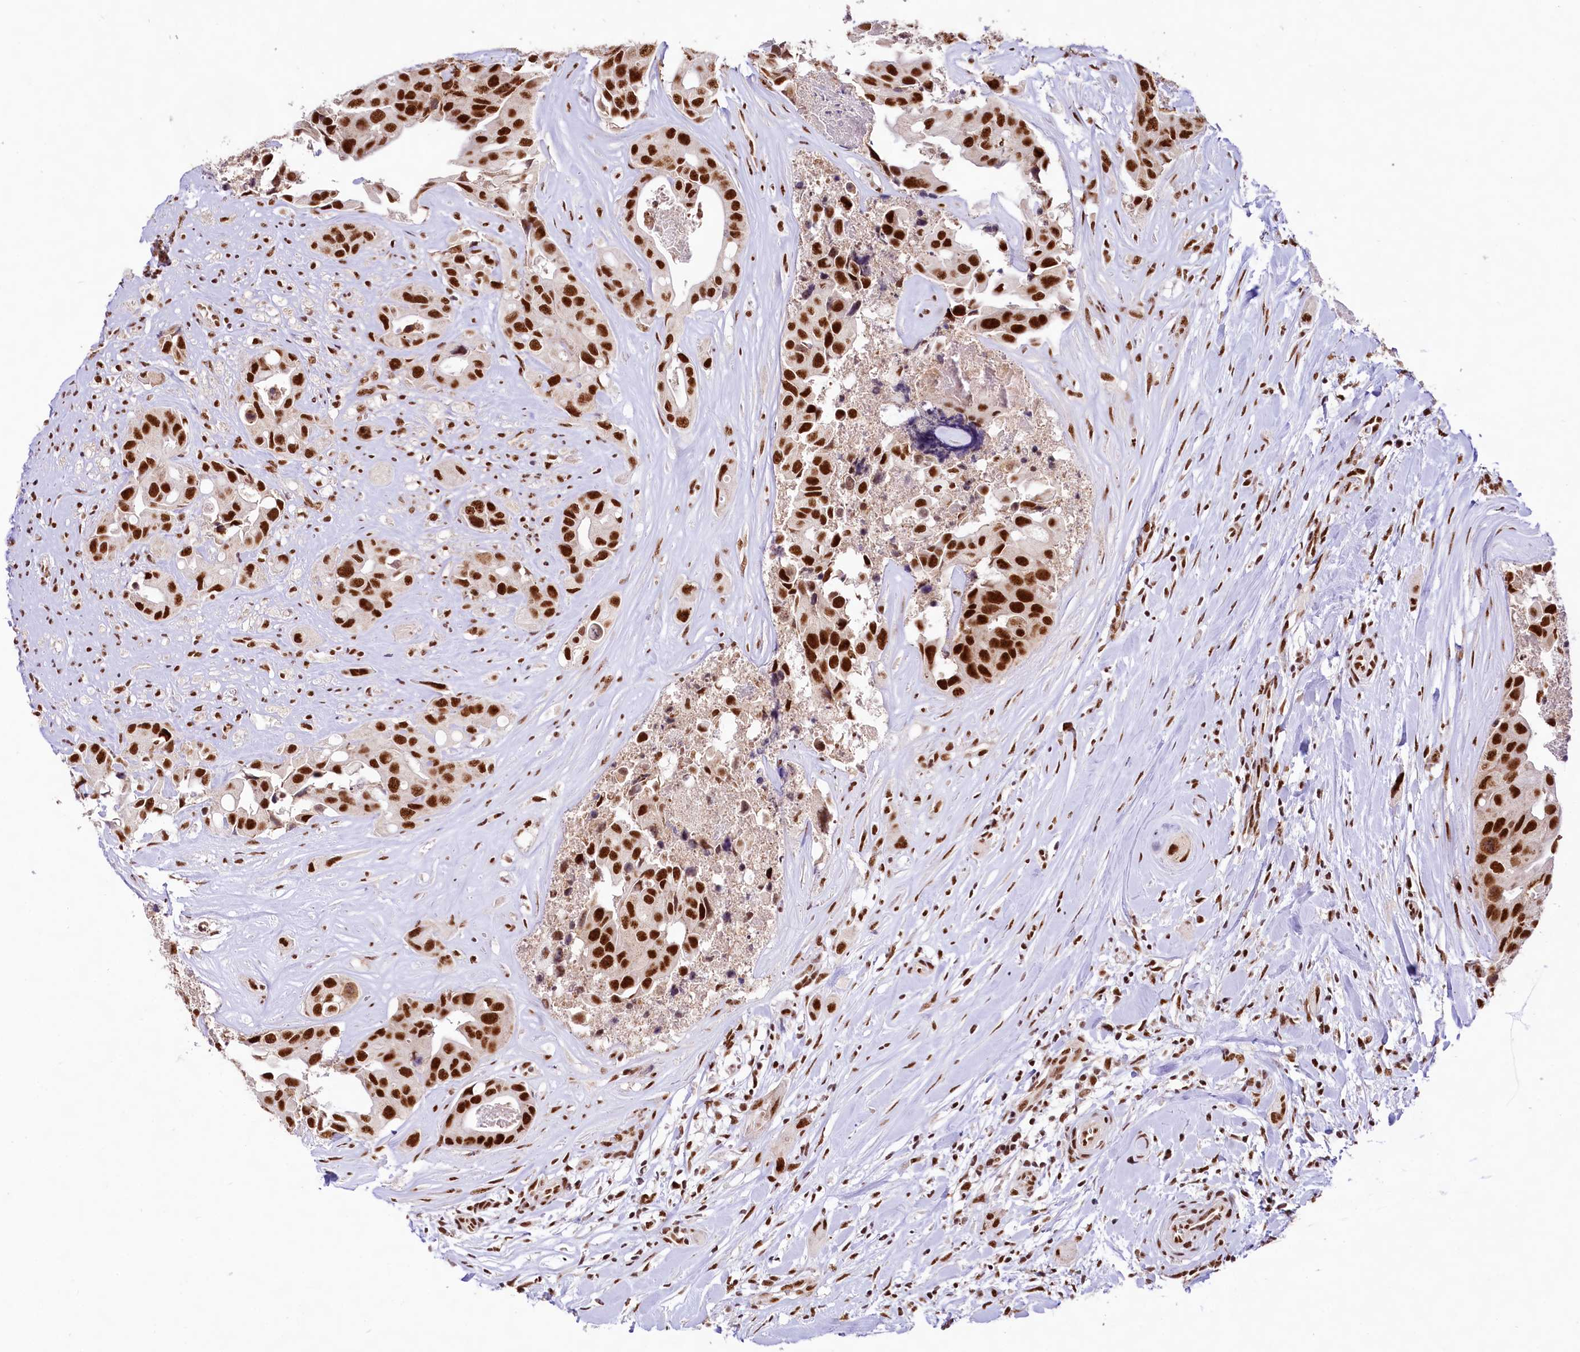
{"staining": {"intensity": "strong", "quantity": ">75%", "location": "nuclear"}, "tissue": "head and neck cancer", "cell_type": "Tumor cells", "image_type": "cancer", "snomed": [{"axis": "morphology", "description": "Adenocarcinoma, NOS"}, {"axis": "morphology", "description": "Adenocarcinoma, metastatic, NOS"}, {"axis": "topography", "description": "Head-Neck"}], "caption": "Metastatic adenocarcinoma (head and neck) stained with immunohistochemistry displays strong nuclear expression in about >75% of tumor cells.", "gene": "HIRA", "patient": {"sex": "male", "age": 75}}